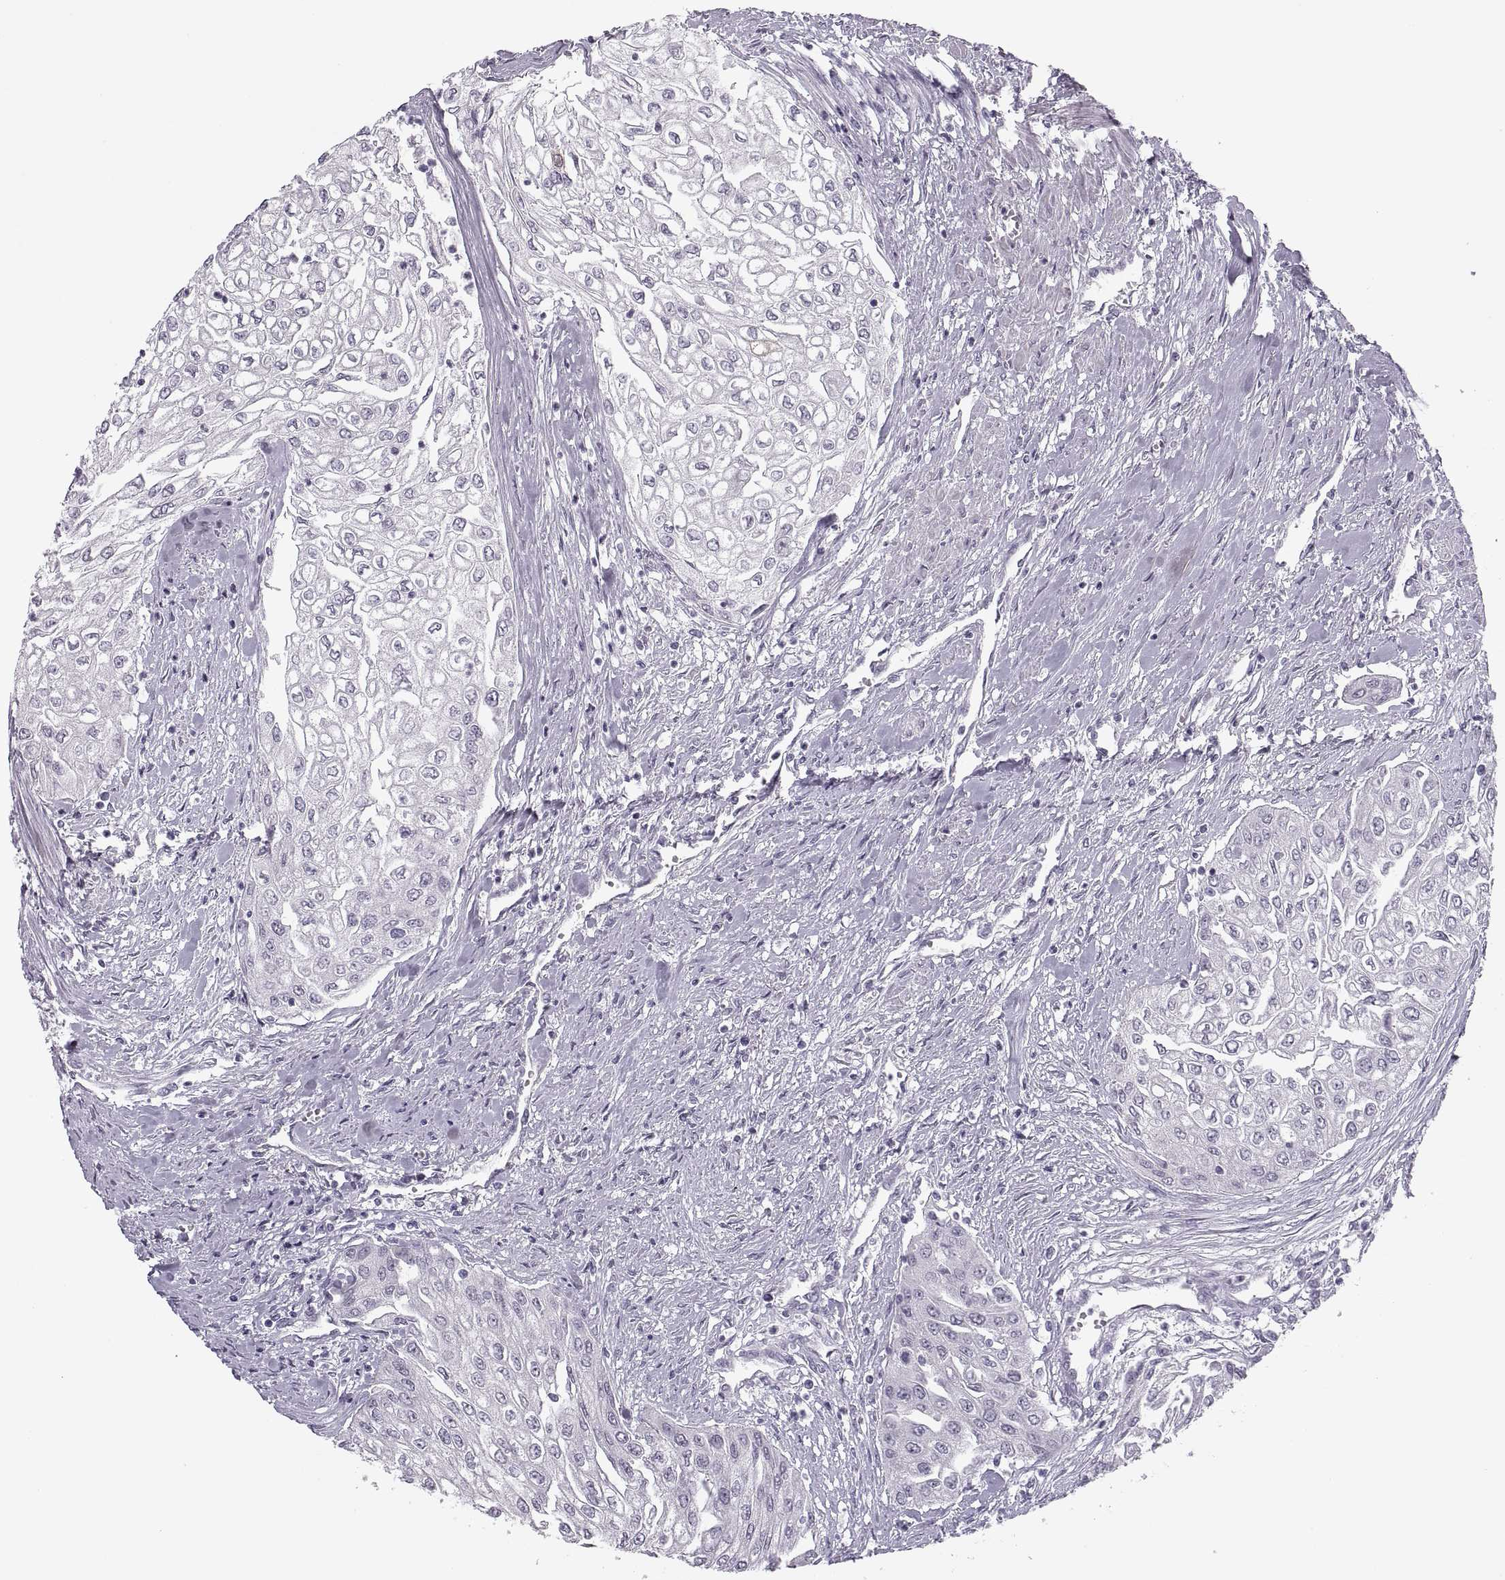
{"staining": {"intensity": "negative", "quantity": "none", "location": "none"}, "tissue": "urothelial cancer", "cell_type": "Tumor cells", "image_type": "cancer", "snomed": [{"axis": "morphology", "description": "Urothelial carcinoma, High grade"}, {"axis": "topography", "description": "Urinary bladder"}], "caption": "Tumor cells show no significant expression in urothelial cancer.", "gene": "PAGE5", "patient": {"sex": "male", "age": 62}}